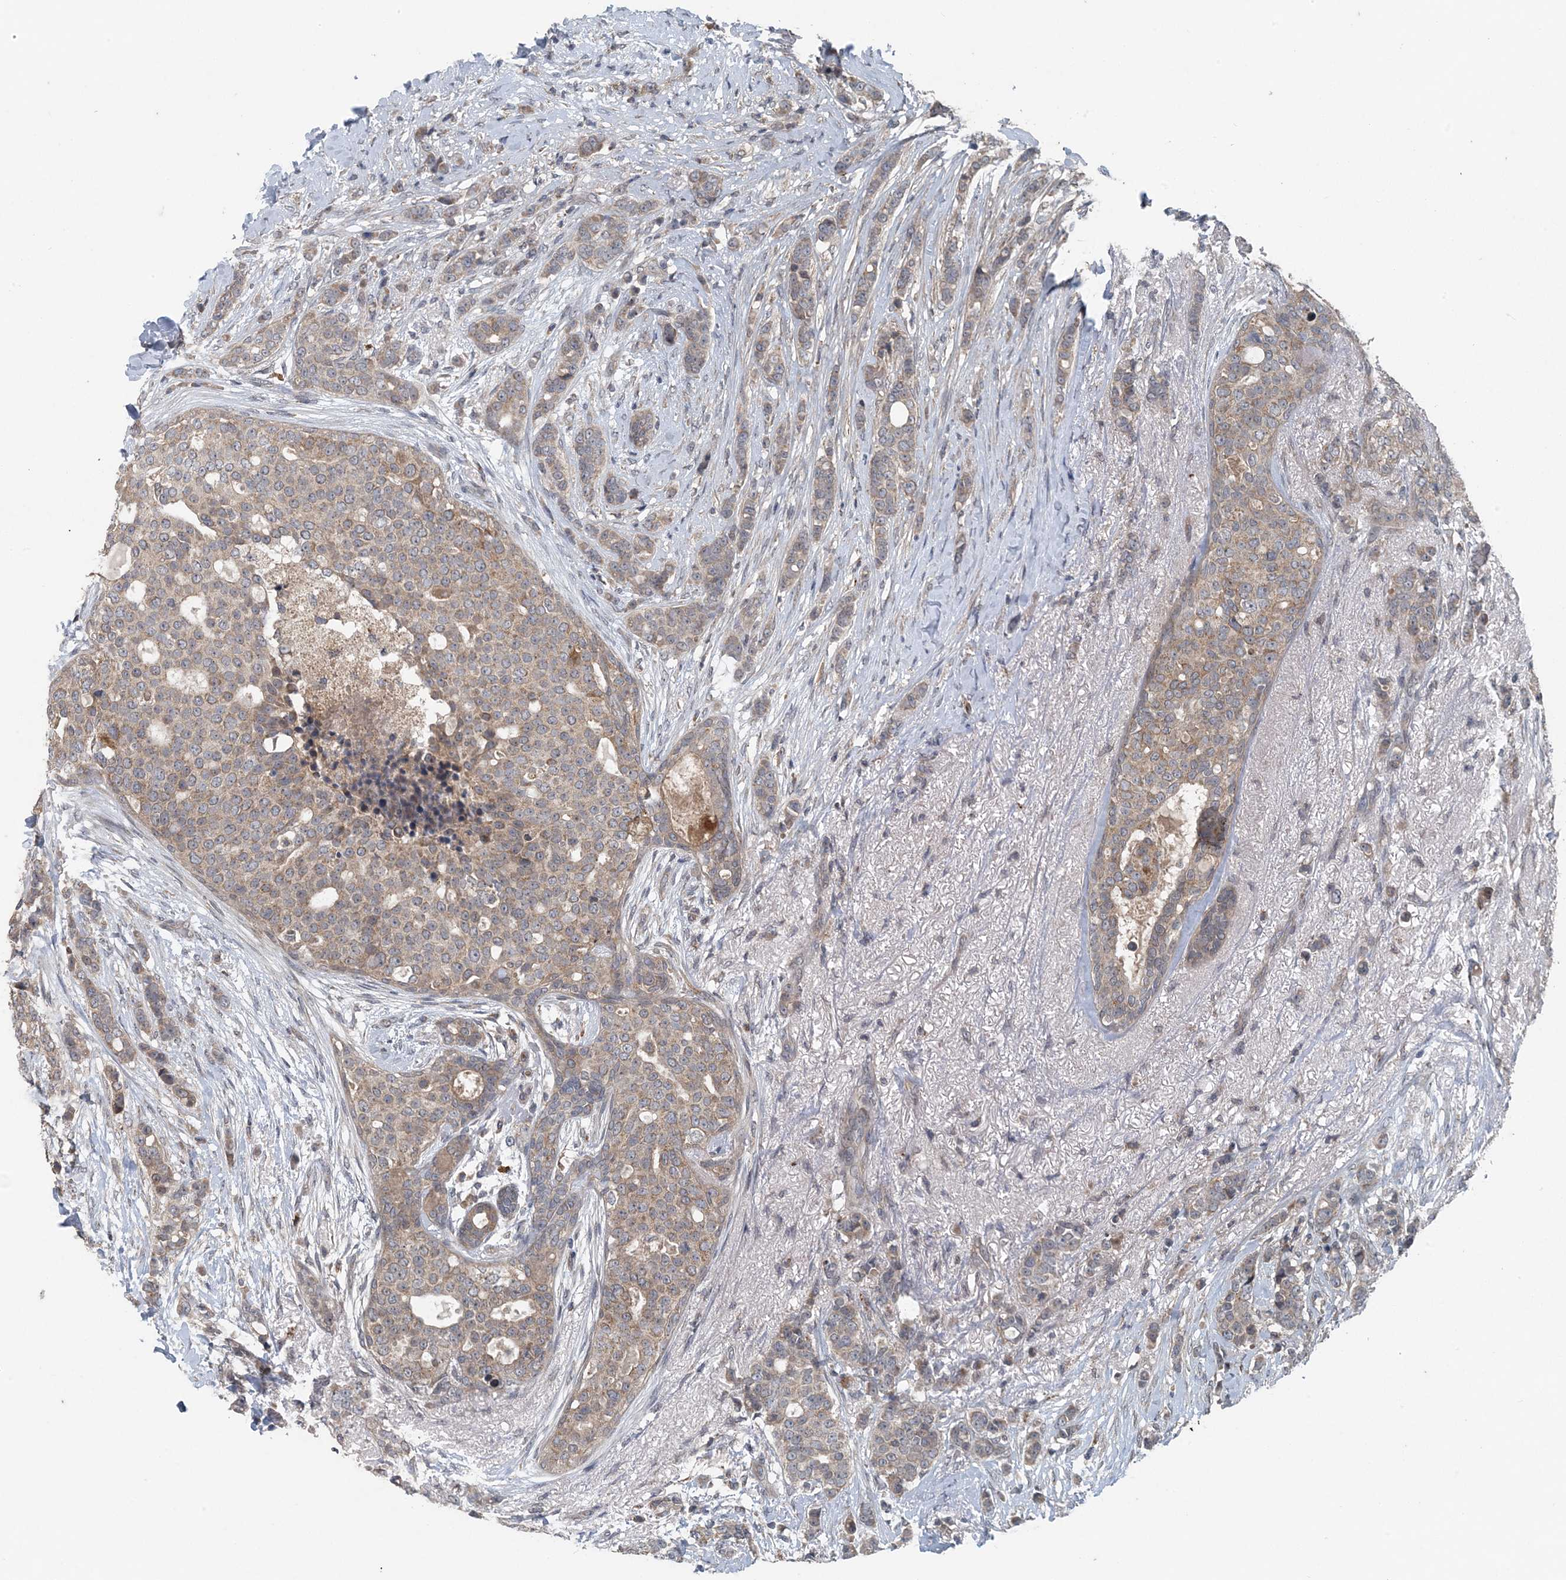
{"staining": {"intensity": "weak", "quantity": "25%-75%", "location": "cytoplasmic/membranous"}, "tissue": "breast cancer", "cell_type": "Tumor cells", "image_type": "cancer", "snomed": [{"axis": "morphology", "description": "Lobular carcinoma"}, {"axis": "topography", "description": "Breast"}], "caption": "Immunohistochemistry (IHC) staining of lobular carcinoma (breast), which shows low levels of weak cytoplasmic/membranous expression in approximately 25%-75% of tumor cells indicating weak cytoplasmic/membranous protein expression. The staining was performed using DAB (3,3'-diaminobenzidine) (brown) for protein detection and nuclei were counterstained in hematoxylin (blue).", "gene": "MYO9B", "patient": {"sex": "female", "age": 51}}